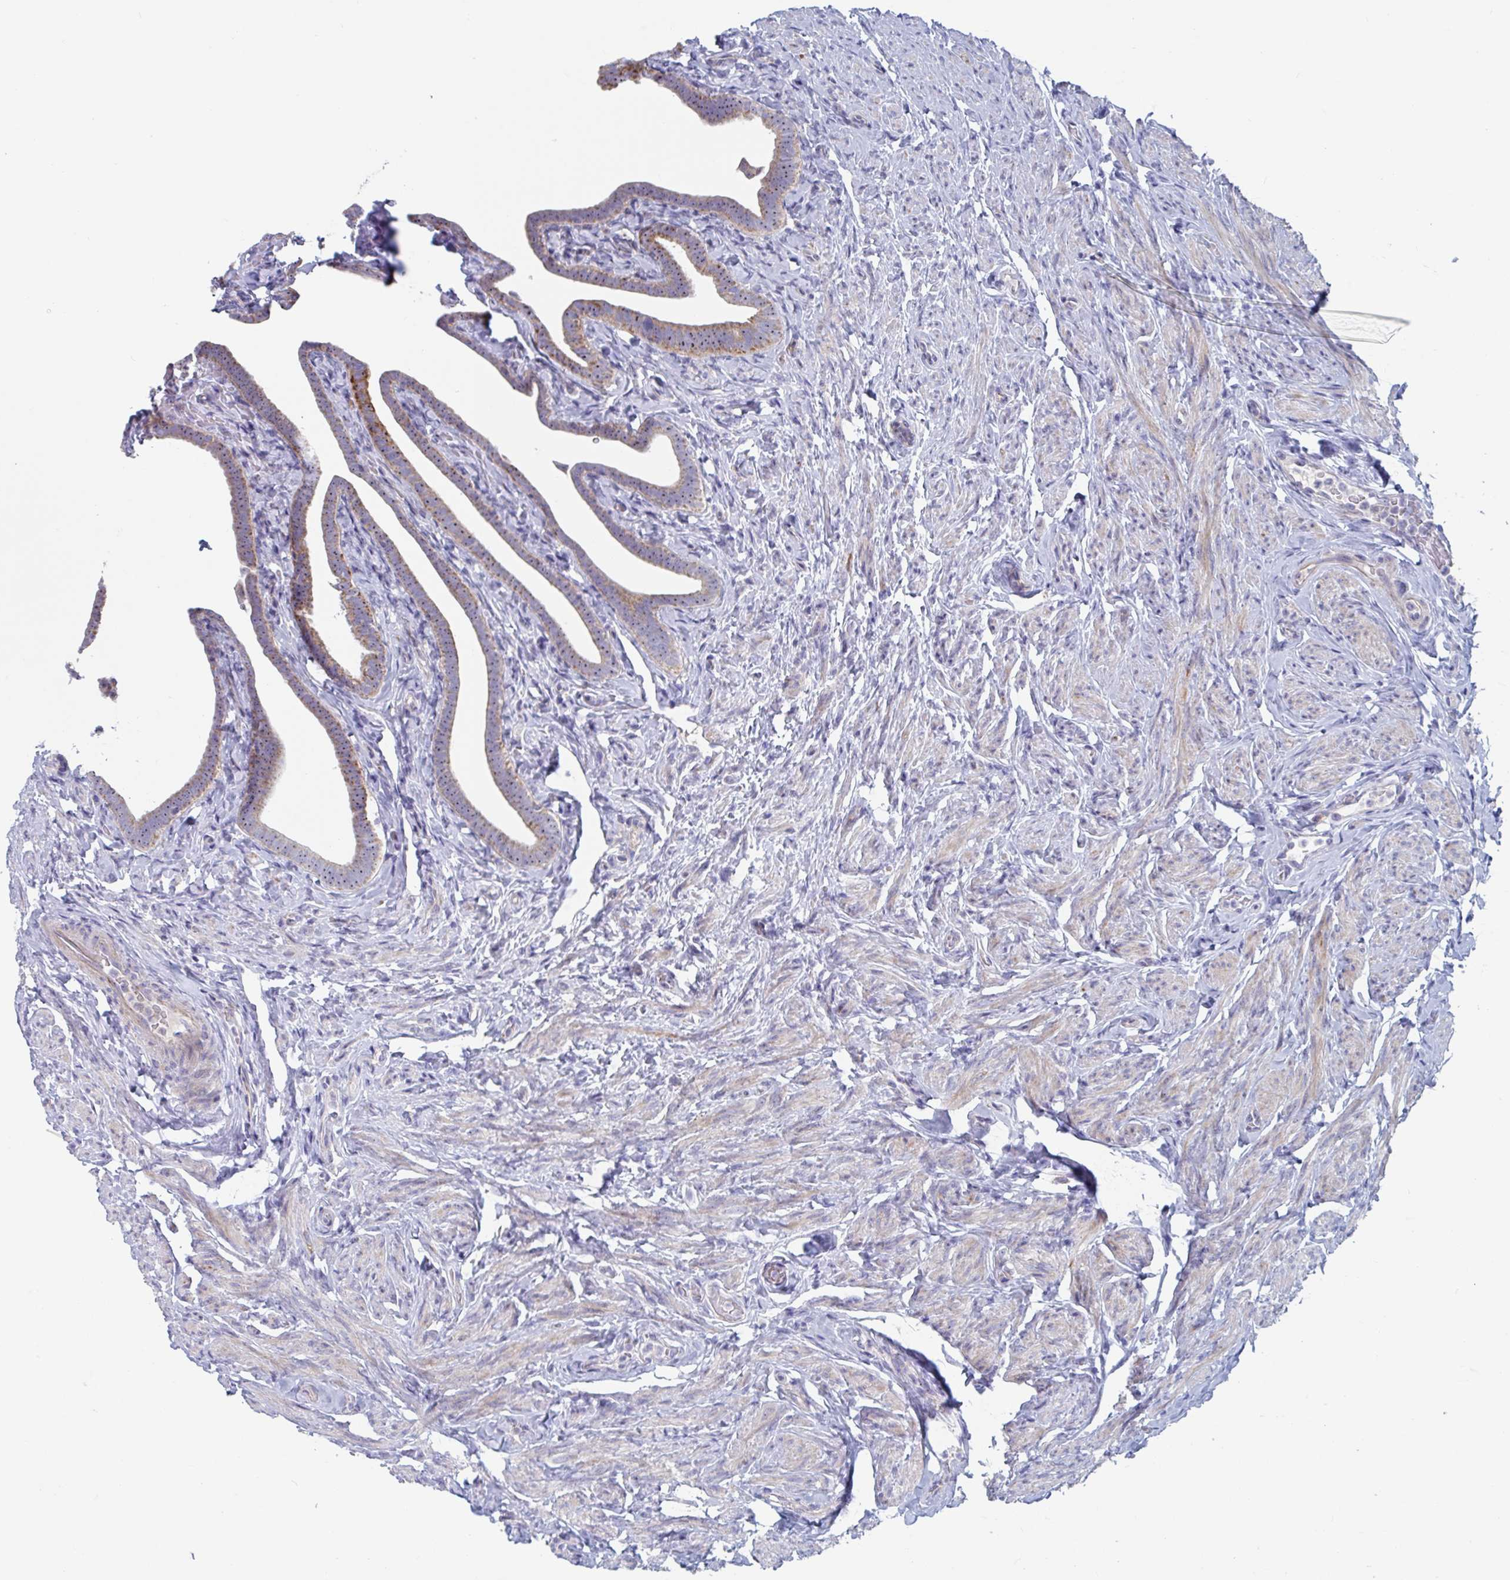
{"staining": {"intensity": "moderate", "quantity": "25%-75%", "location": "cytoplasmic/membranous,nuclear"}, "tissue": "fallopian tube", "cell_type": "Glandular cells", "image_type": "normal", "snomed": [{"axis": "morphology", "description": "Normal tissue, NOS"}, {"axis": "topography", "description": "Fallopian tube"}], "caption": "Fallopian tube stained with immunohistochemistry demonstrates moderate cytoplasmic/membranous,nuclear positivity in approximately 25%-75% of glandular cells. (DAB (3,3'-diaminobenzidine) IHC, brown staining for protein, blue staining for nuclei).", "gene": "MRPL53", "patient": {"sex": "female", "age": 69}}